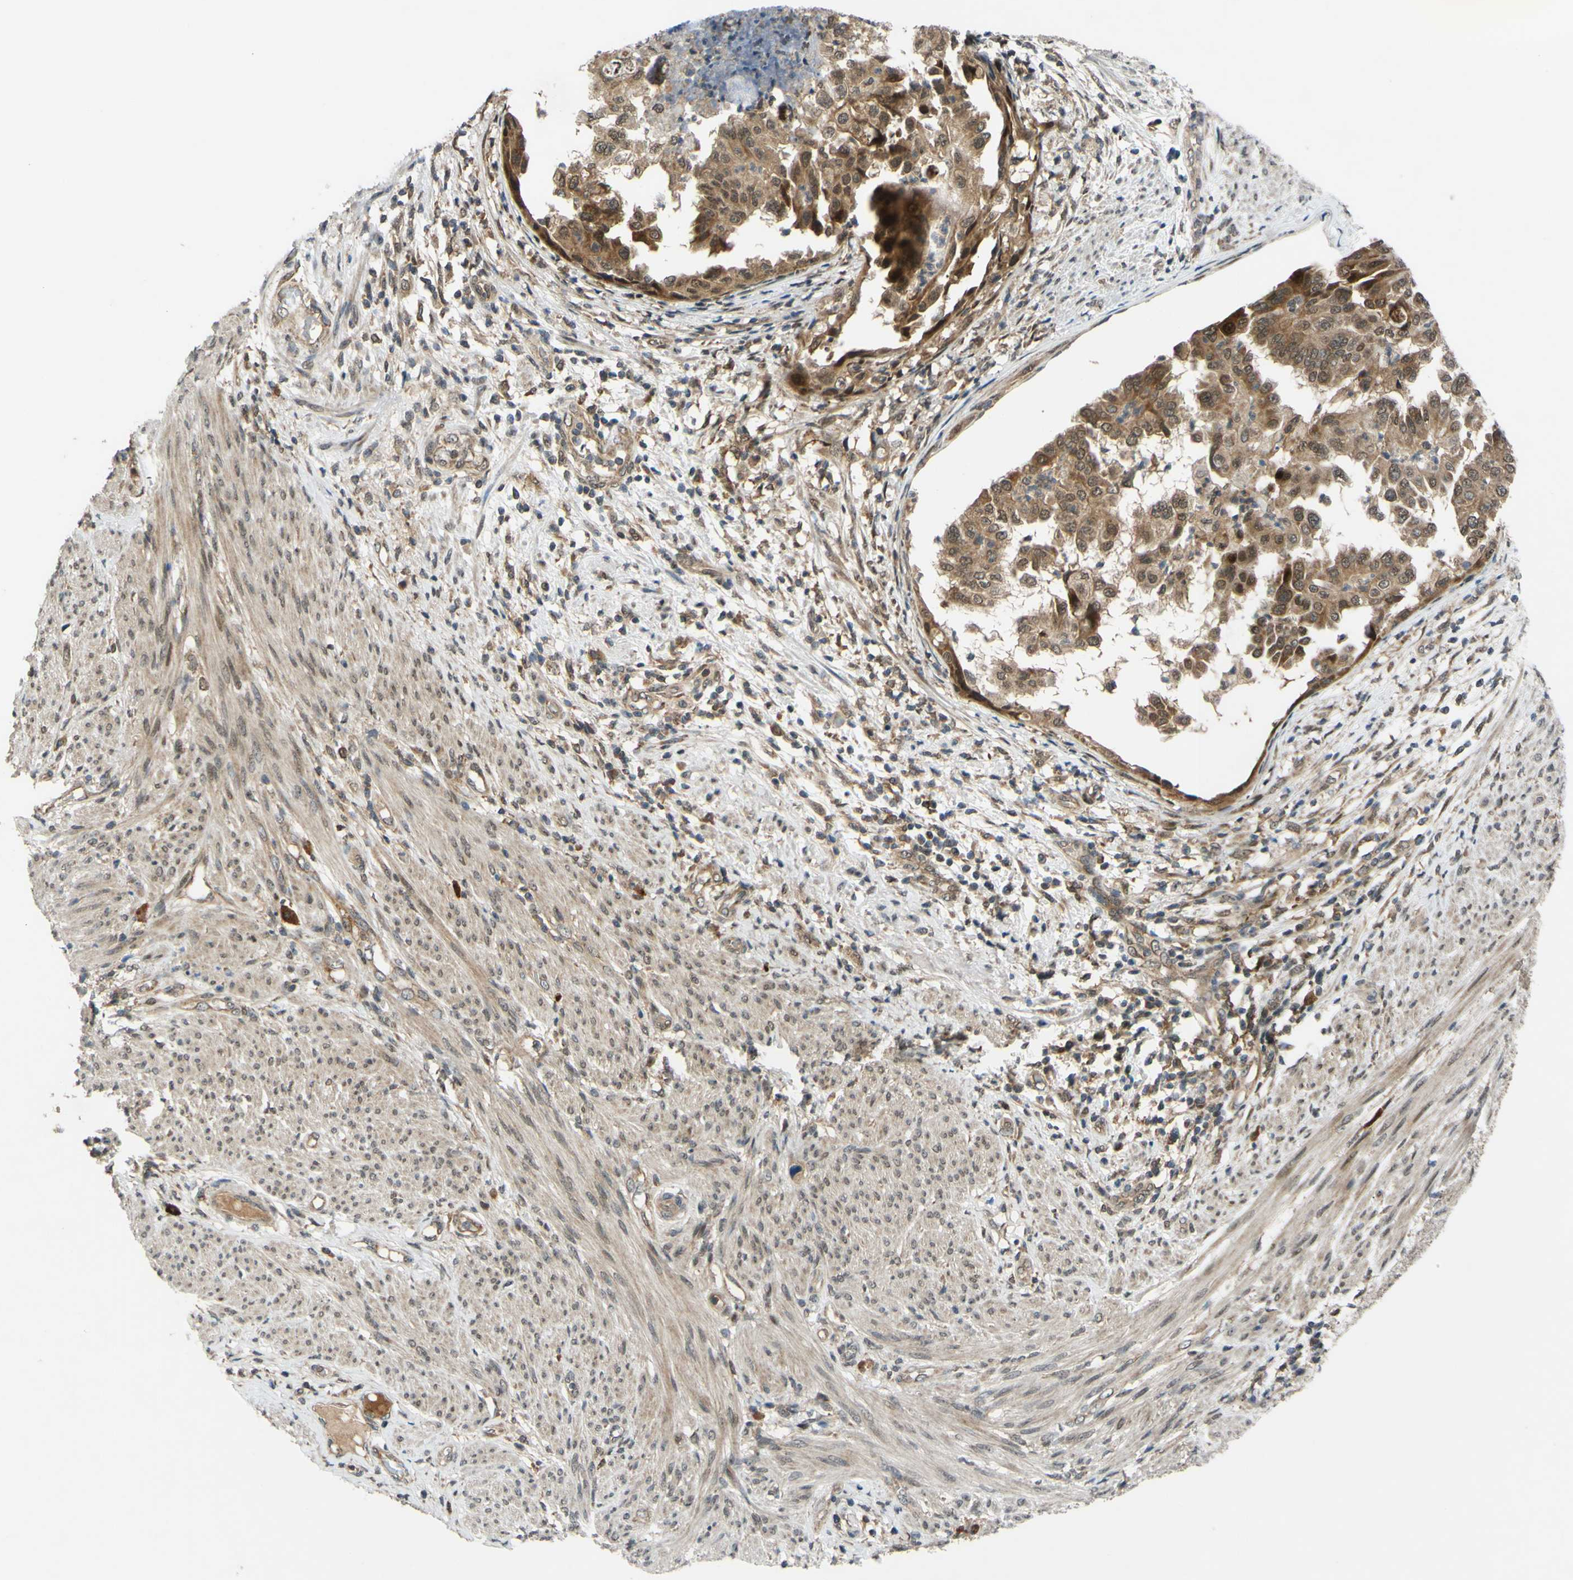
{"staining": {"intensity": "moderate", "quantity": ">75%", "location": "cytoplasmic/membranous"}, "tissue": "endometrial cancer", "cell_type": "Tumor cells", "image_type": "cancer", "snomed": [{"axis": "morphology", "description": "Adenocarcinoma, NOS"}, {"axis": "topography", "description": "Endometrium"}], "caption": "A histopathology image of human endometrial cancer stained for a protein displays moderate cytoplasmic/membranous brown staining in tumor cells.", "gene": "ABCC8", "patient": {"sex": "female", "age": 85}}